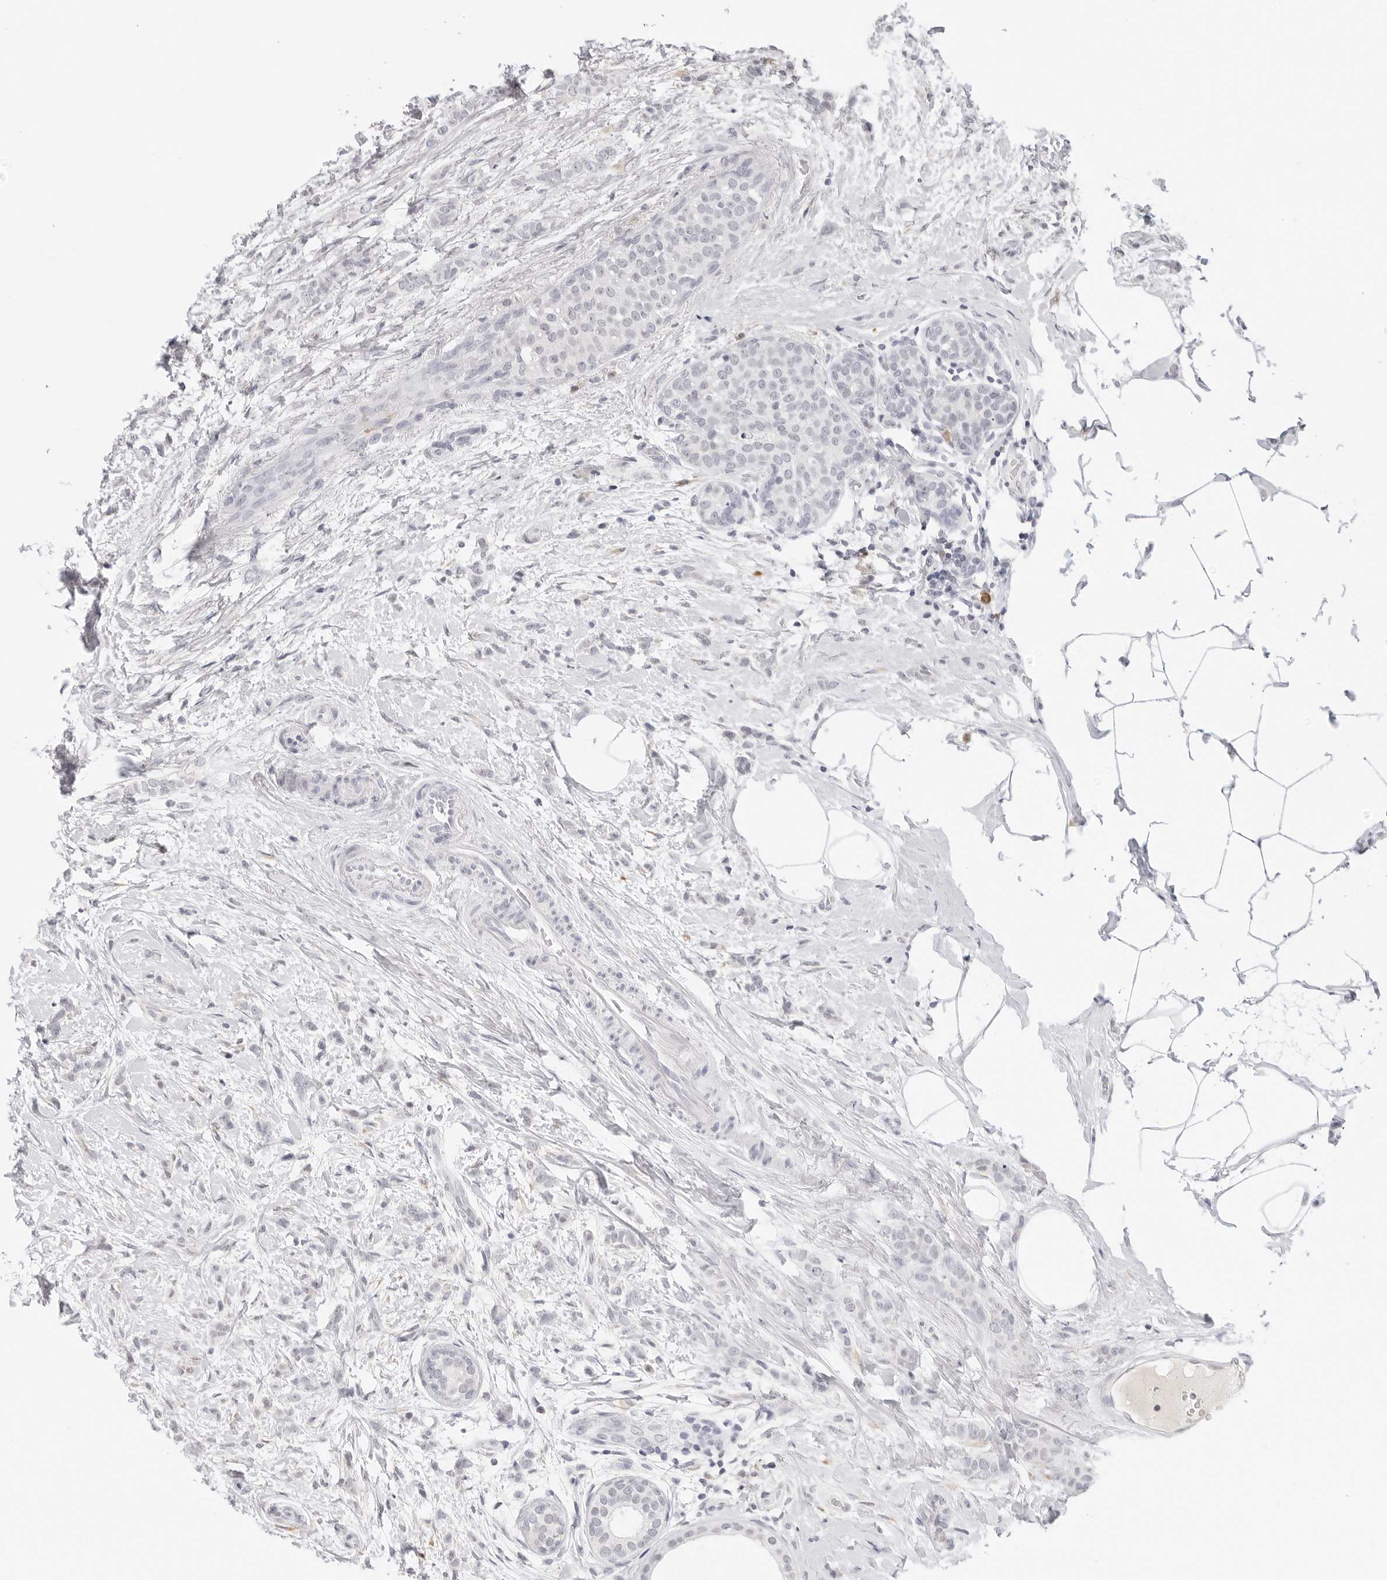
{"staining": {"intensity": "negative", "quantity": "none", "location": "none"}, "tissue": "breast cancer", "cell_type": "Tumor cells", "image_type": "cancer", "snomed": [{"axis": "morphology", "description": "Lobular carcinoma, in situ"}, {"axis": "morphology", "description": "Lobular carcinoma"}, {"axis": "topography", "description": "Breast"}], "caption": "DAB immunohistochemical staining of human lobular carcinoma in situ (breast) exhibits no significant expression in tumor cells.", "gene": "EDN2", "patient": {"sex": "female", "age": 41}}